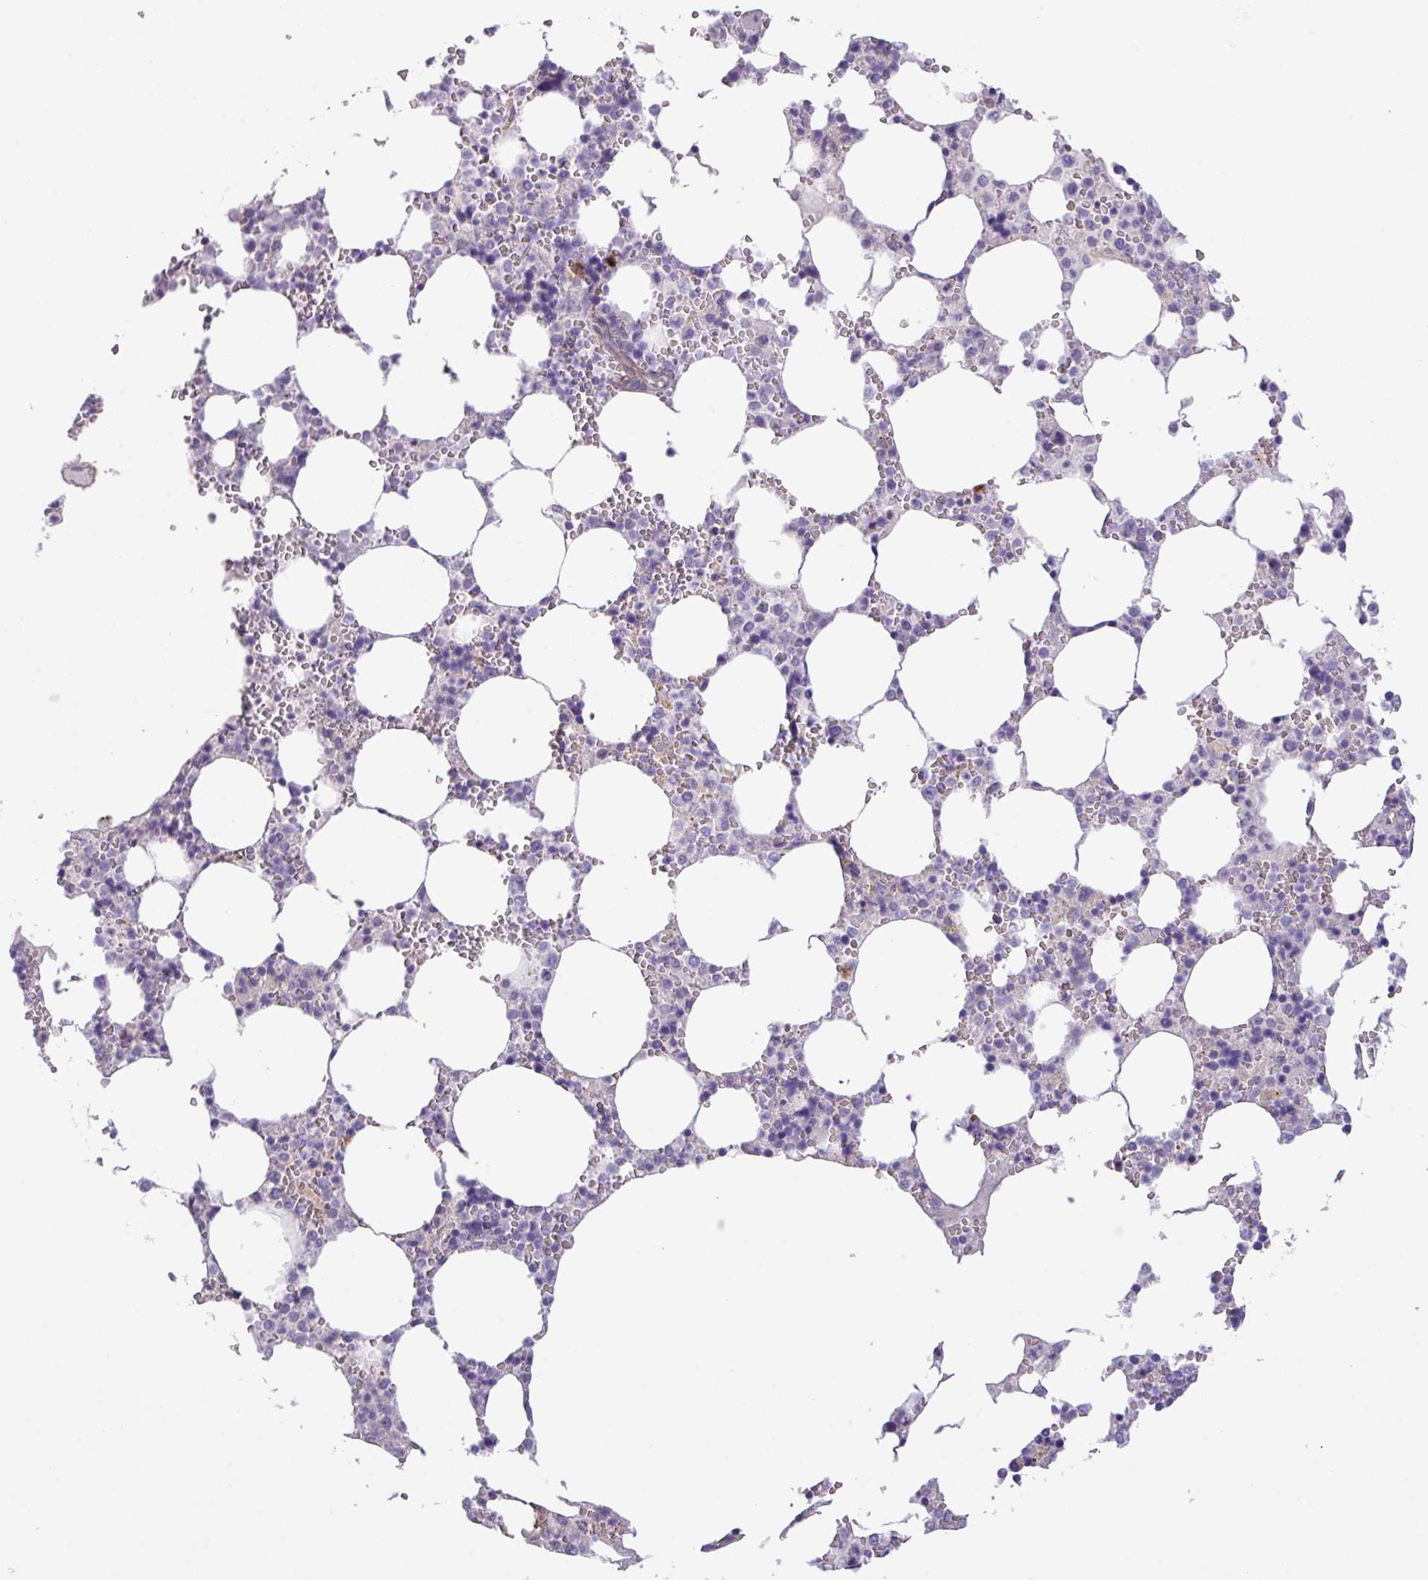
{"staining": {"intensity": "negative", "quantity": "none", "location": "none"}, "tissue": "bone marrow", "cell_type": "Hematopoietic cells", "image_type": "normal", "snomed": [{"axis": "morphology", "description": "Normal tissue, NOS"}, {"axis": "topography", "description": "Bone marrow"}], "caption": "Immunohistochemical staining of benign bone marrow exhibits no significant positivity in hematopoietic cells. Brightfield microscopy of immunohistochemistry (IHC) stained with DAB (brown) and hematoxylin (blue), captured at high magnification.", "gene": "KIRREL3", "patient": {"sex": "male", "age": 64}}